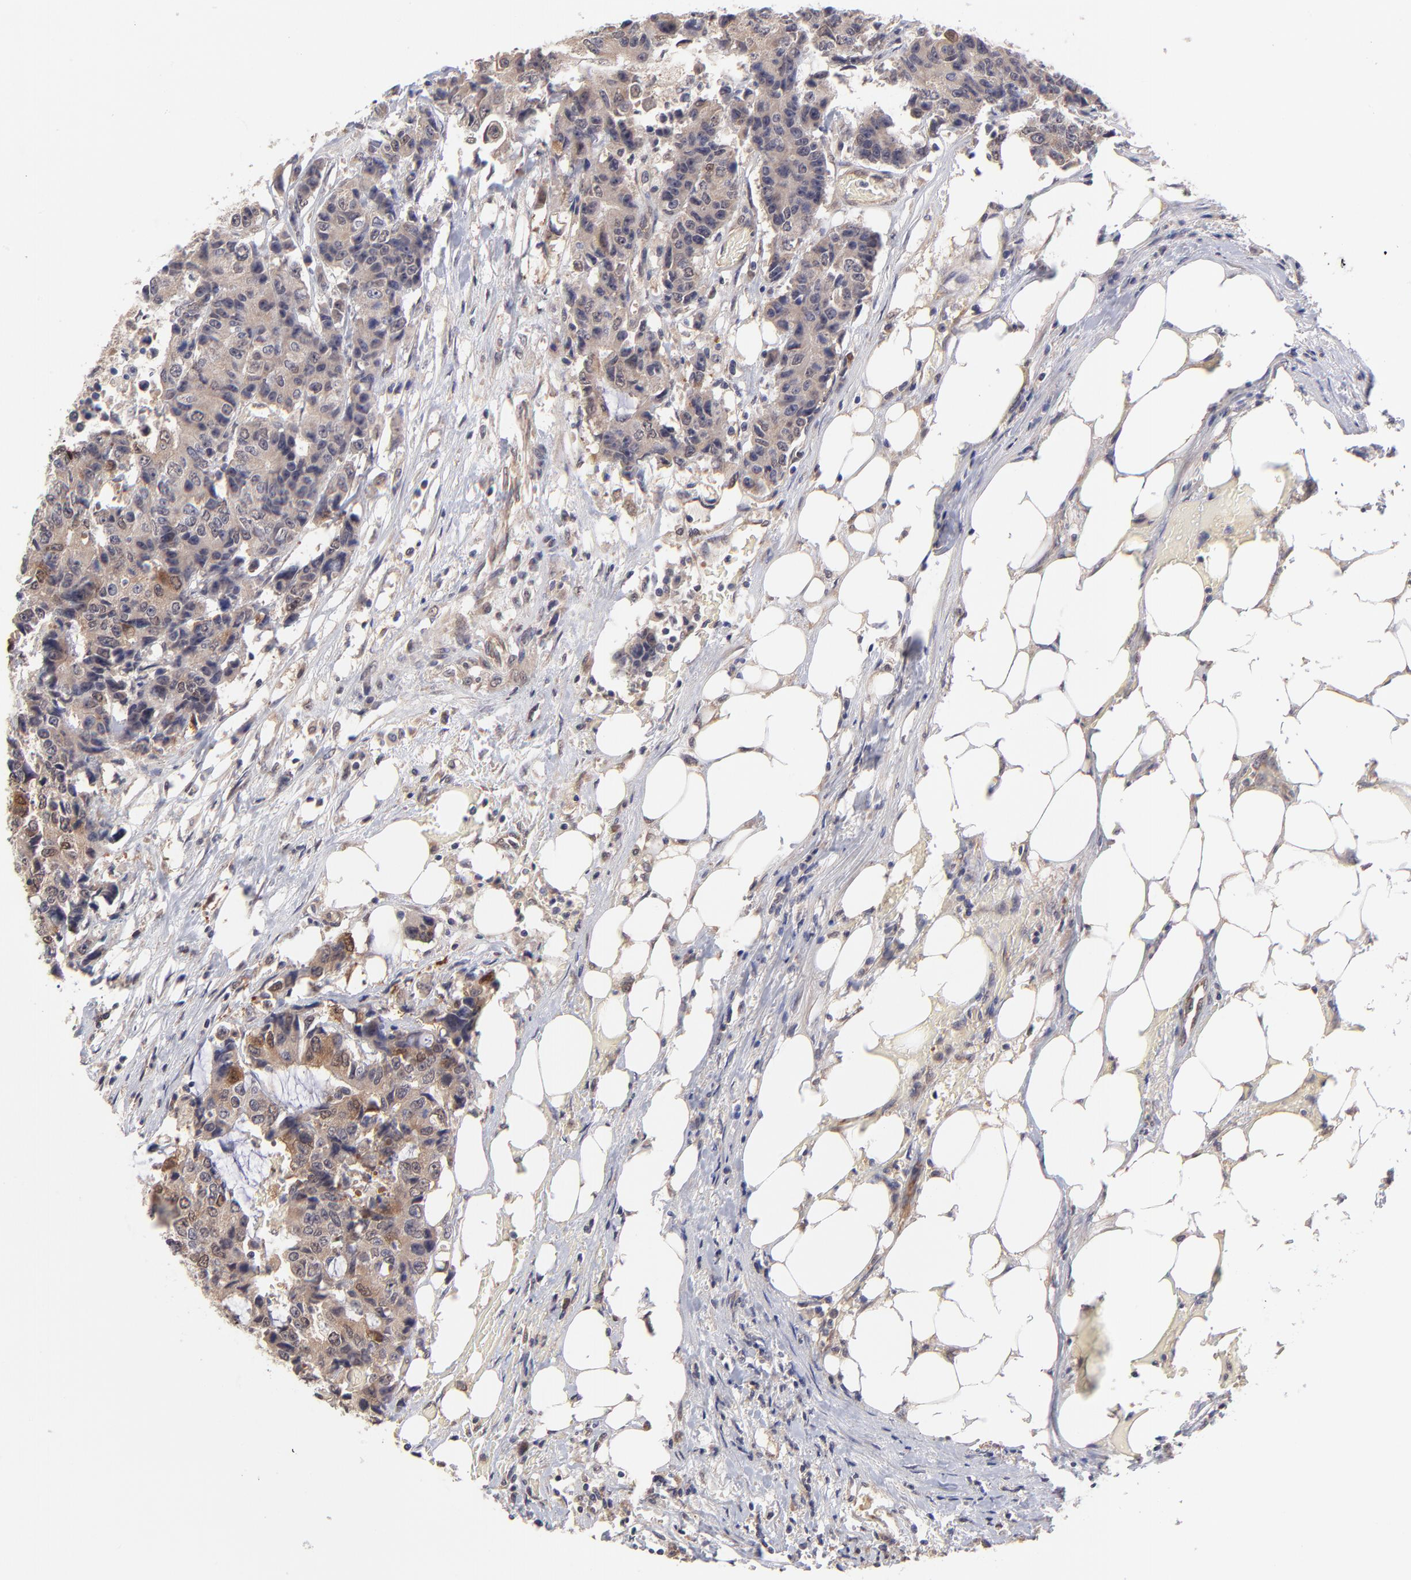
{"staining": {"intensity": "moderate", "quantity": "25%-75%", "location": "cytoplasmic/membranous"}, "tissue": "colorectal cancer", "cell_type": "Tumor cells", "image_type": "cancer", "snomed": [{"axis": "morphology", "description": "Adenocarcinoma, NOS"}, {"axis": "topography", "description": "Colon"}], "caption": "Immunohistochemical staining of human adenocarcinoma (colorectal) shows medium levels of moderate cytoplasmic/membranous expression in approximately 25%-75% of tumor cells.", "gene": "UBE2H", "patient": {"sex": "female", "age": 86}}